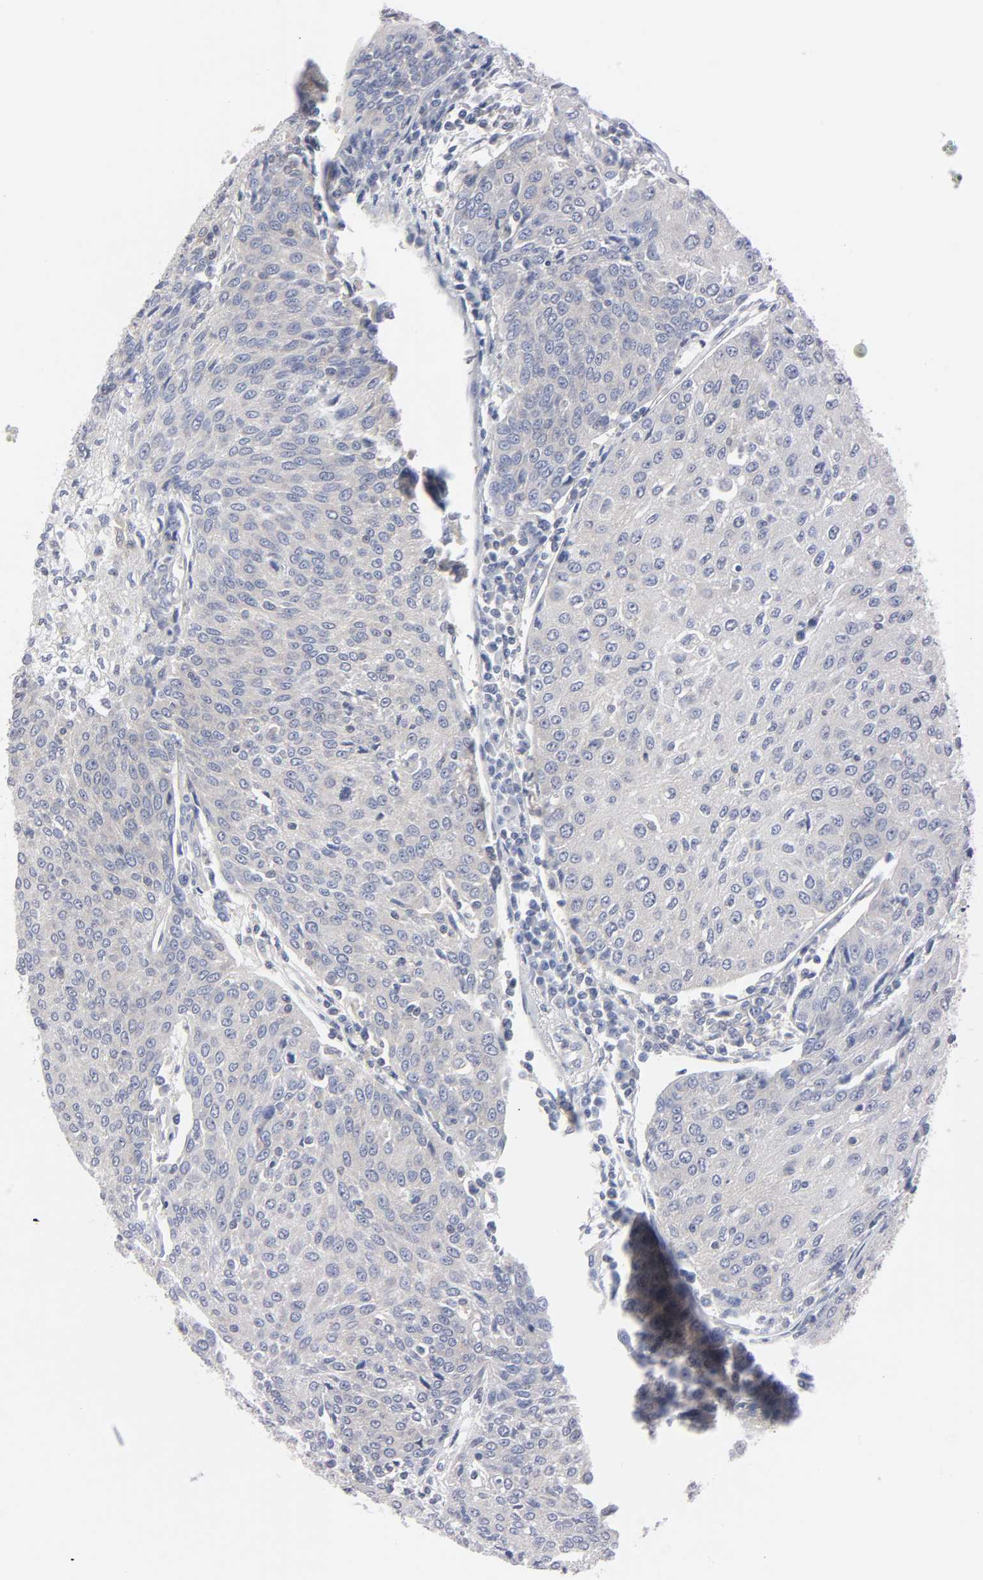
{"staining": {"intensity": "negative", "quantity": "none", "location": "none"}, "tissue": "urothelial cancer", "cell_type": "Tumor cells", "image_type": "cancer", "snomed": [{"axis": "morphology", "description": "Urothelial carcinoma, High grade"}, {"axis": "topography", "description": "Urinary bladder"}], "caption": "An IHC histopathology image of urothelial cancer is shown. There is no staining in tumor cells of urothelial cancer.", "gene": "ROCK1", "patient": {"sex": "female", "age": 85}}